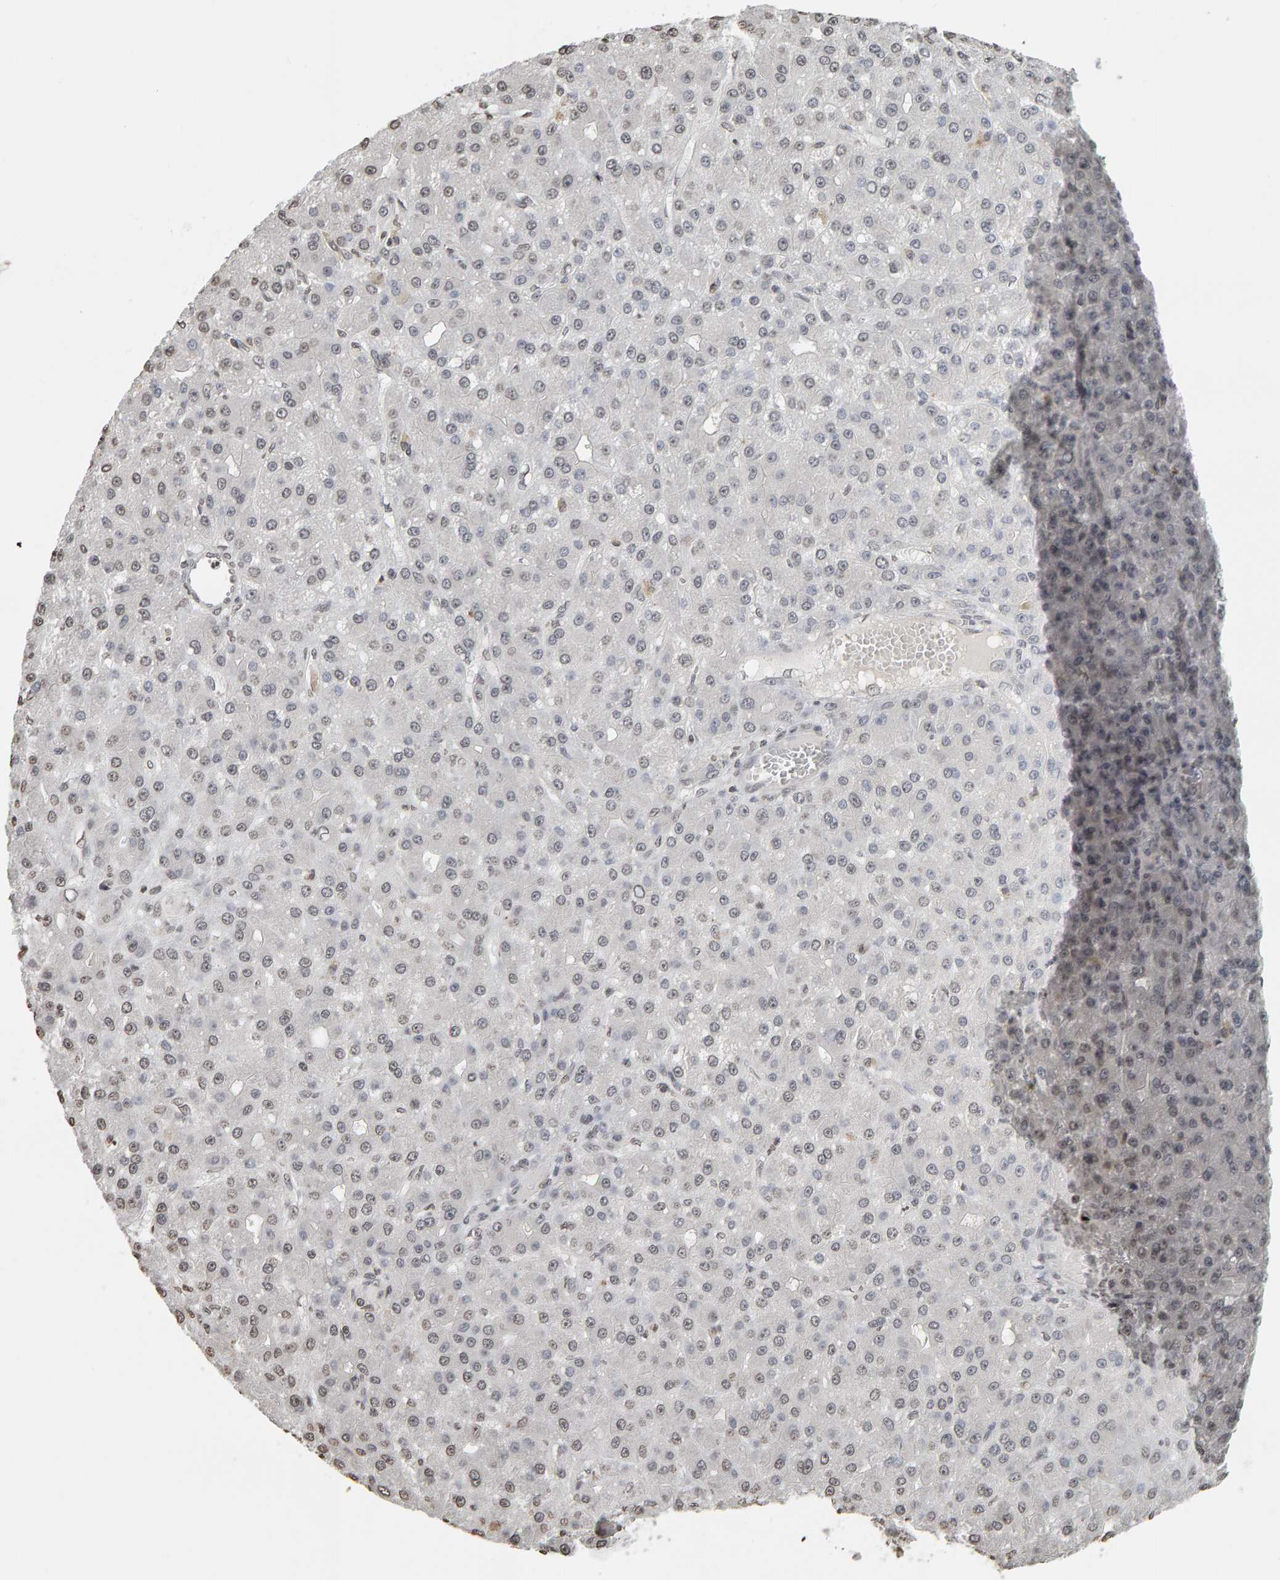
{"staining": {"intensity": "weak", "quantity": ">75%", "location": "nuclear"}, "tissue": "liver cancer", "cell_type": "Tumor cells", "image_type": "cancer", "snomed": [{"axis": "morphology", "description": "Carcinoma, Hepatocellular, NOS"}, {"axis": "topography", "description": "Liver"}], "caption": "Liver cancer (hepatocellular carcinoma) stained for a protein demonstrates weak nuclear positivity in tumor cells.", "gene": "AFF4", "patient": {"sex": "male", "age": 67}}